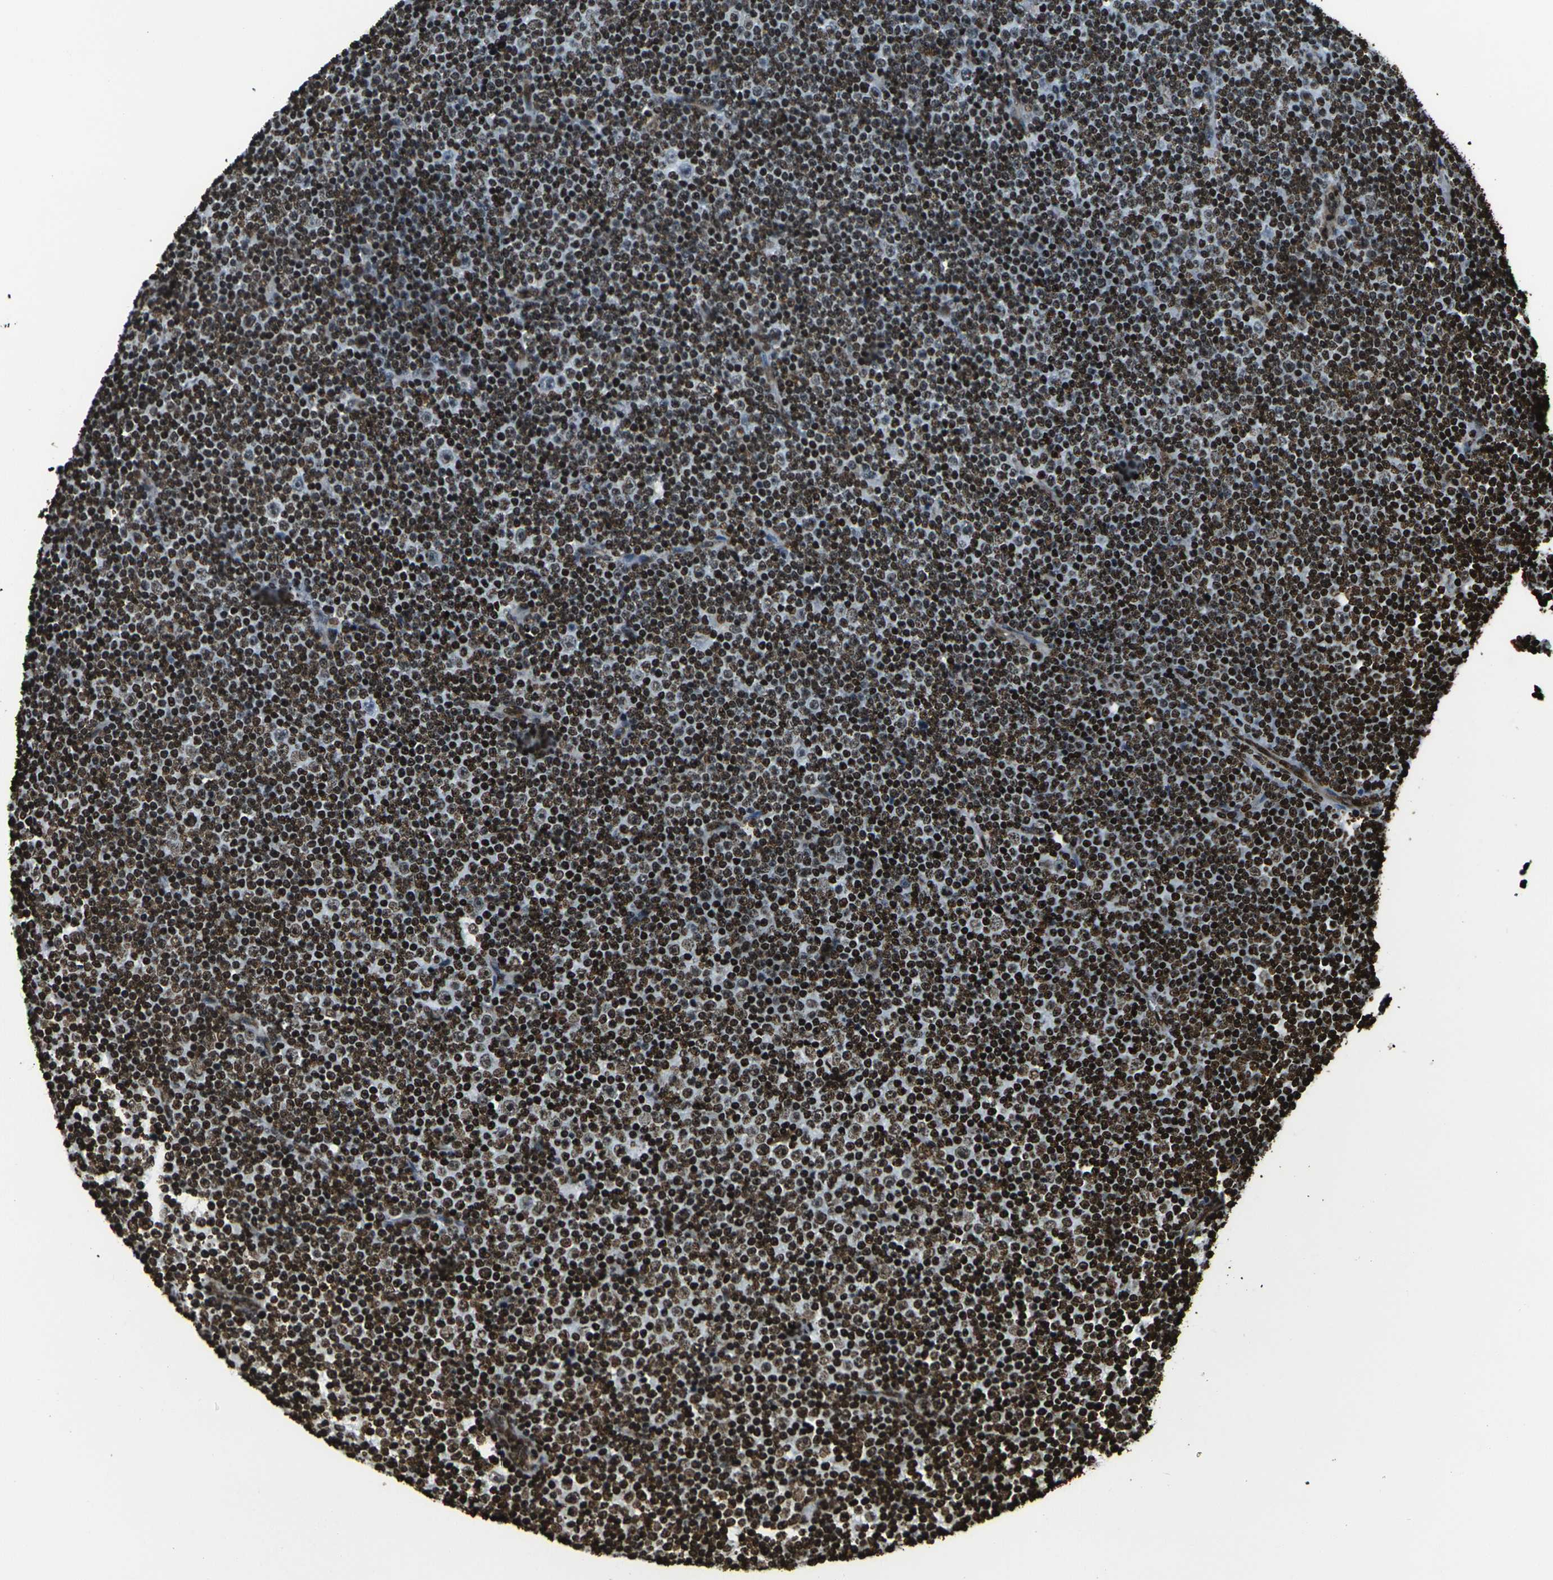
{"staining": {"intensity": "strong", "quantity": ">75%", "location": "nuclear"}, "tissue": "lymphoma", "cell_type": "Tumor cells", "image_type": "cancer", "snomed": [{"axis": "morphology", "description": "Malignant lymphoma, non-Hodgkin's type, Low grade"}, {"axis": "topography", "description": "Lymph node"}], "caption": "Low-grade malignant lymphoma, non-Hodgkin's type tissue exhibits strong nuclear staining in approximately >75% of tumor cells", "gene": "H1-2", "patient": {"sex": "female", "age": 67}}